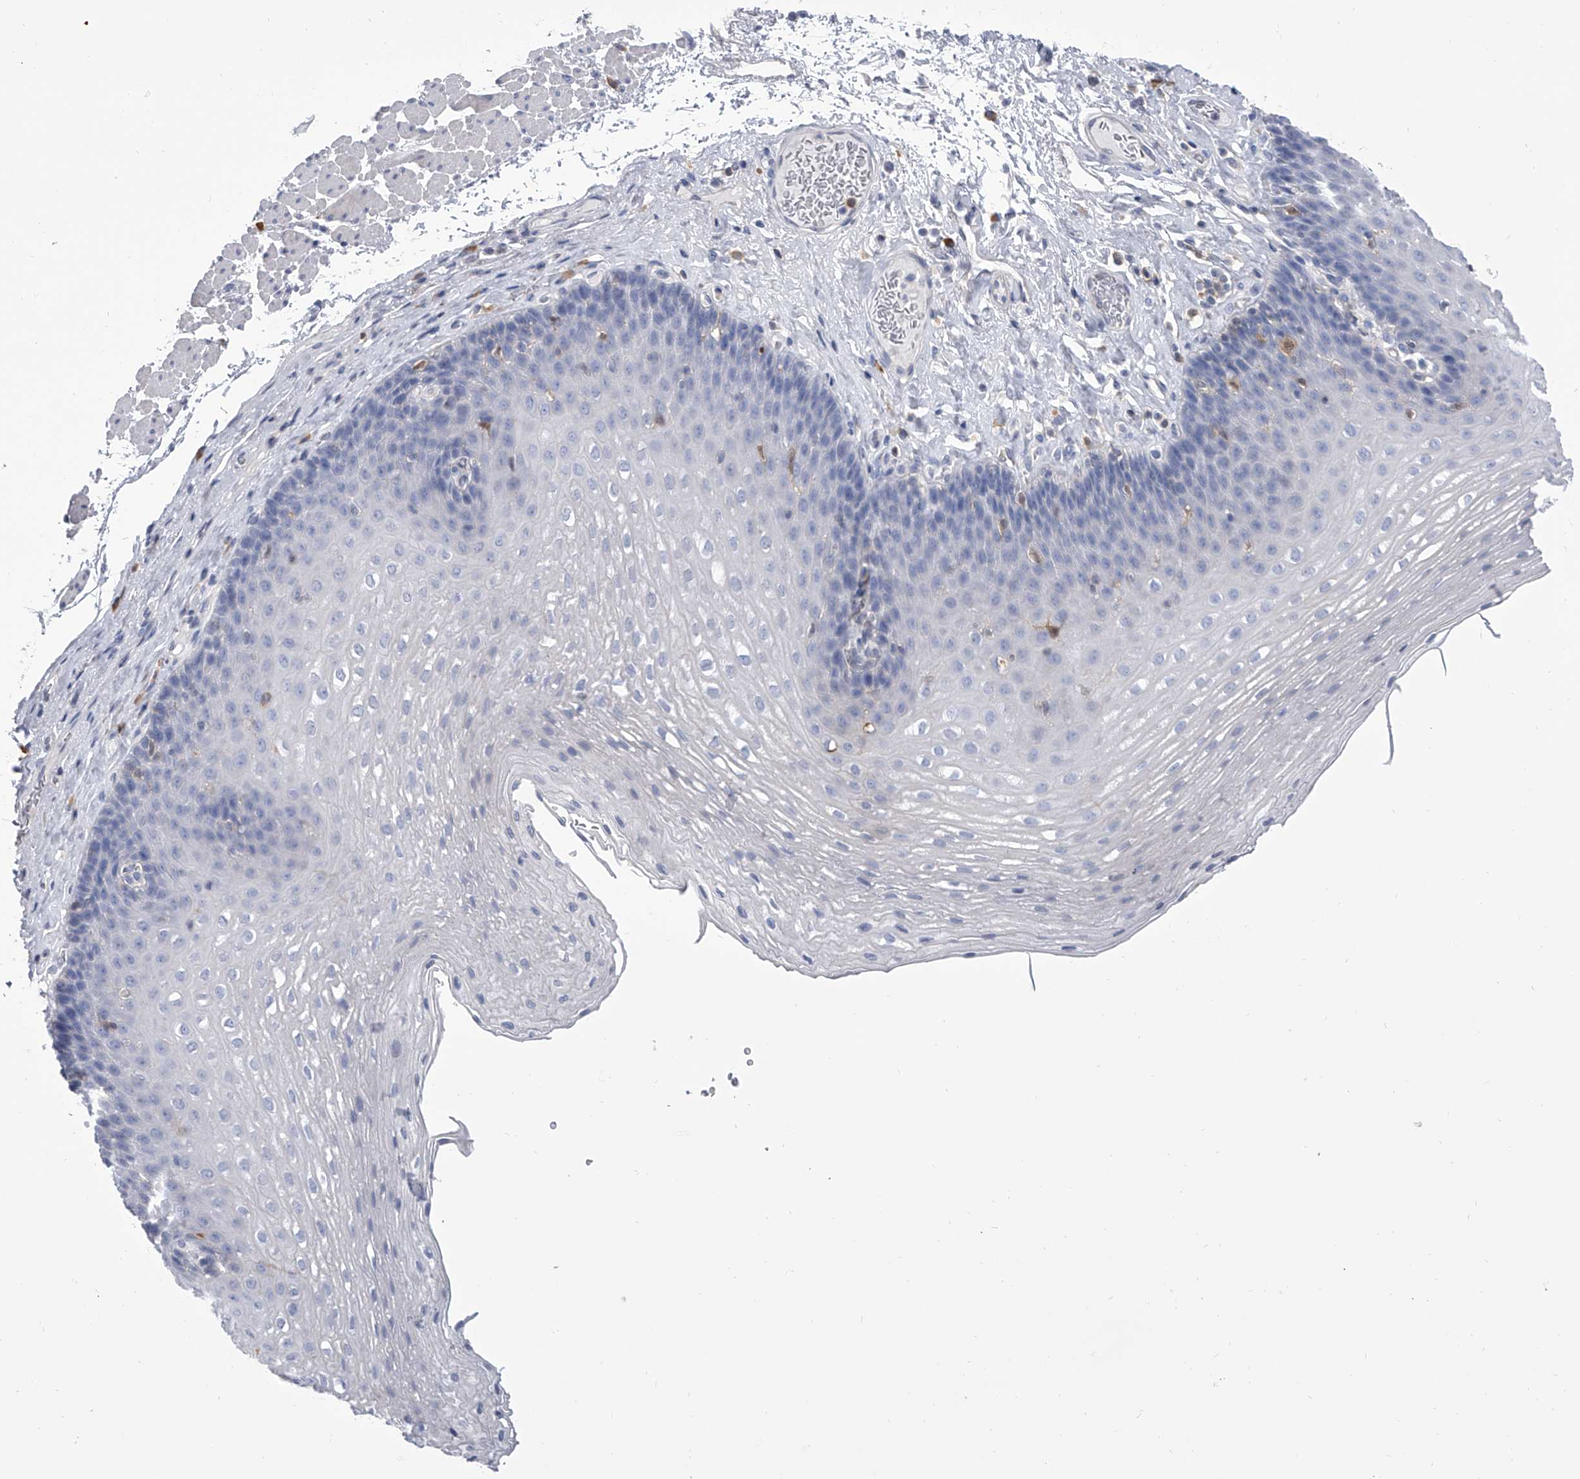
{"staining": {"intensity": "negative", "quantity": "none", "location": "none"}, "tissue": "esophagus", "cell_type": "Squamous epithelial cells", "image_type": "normal", "snomed": [{"axis": "morphology", "description": "Normal tissue, NOS"}, {"axis": "topography", "description": "Esophagus"}], "caption": "Immunohistochemistry (IHC) of unremarkable human esophagus displays no staining in squamous epithelial cells. (DAB immunohistochemistry (IHC), high magnification).", "gene": "SERPINB9", "patient": {"sex": "female", "age": 66}}